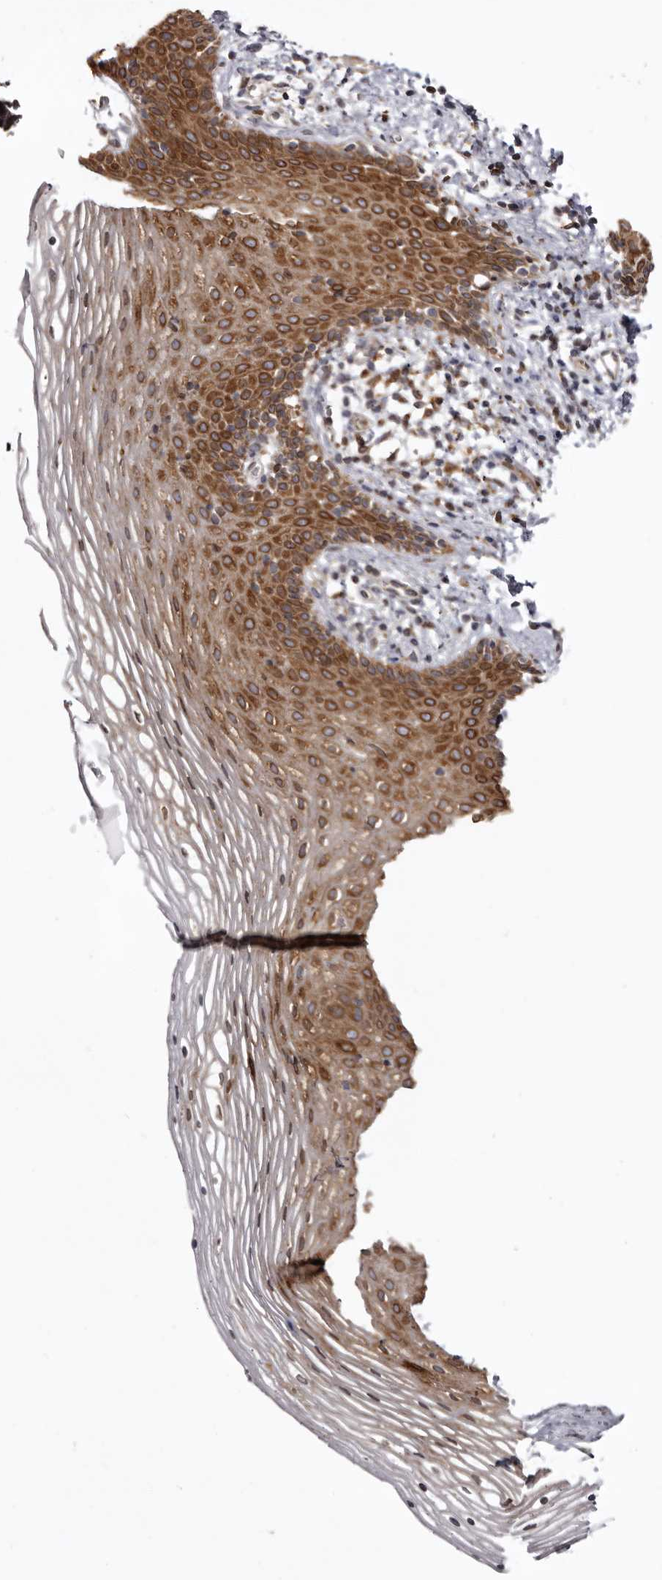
{"staining": {"intensity": "strong", "quantity": ">75%", "location": "cytoplasmic/membranous"}, "tissue": "vagina", "cell_type": "Squamous epithelial cells", "image_type": "normal", "snomed": [{"axis": "morphology", "description": "Normal tissue, NOS"}, {"axis": "topography", "description": "Vagina"}], "caption": "Immunohistochemistry (IHC) of benign human vagina shows high levels of strong cytoplasmic/membranous staining in approximately >75% of squamous epithelial cells.", "gene": "C4orf3", "patient": {"sex": "female", "age": 32}}